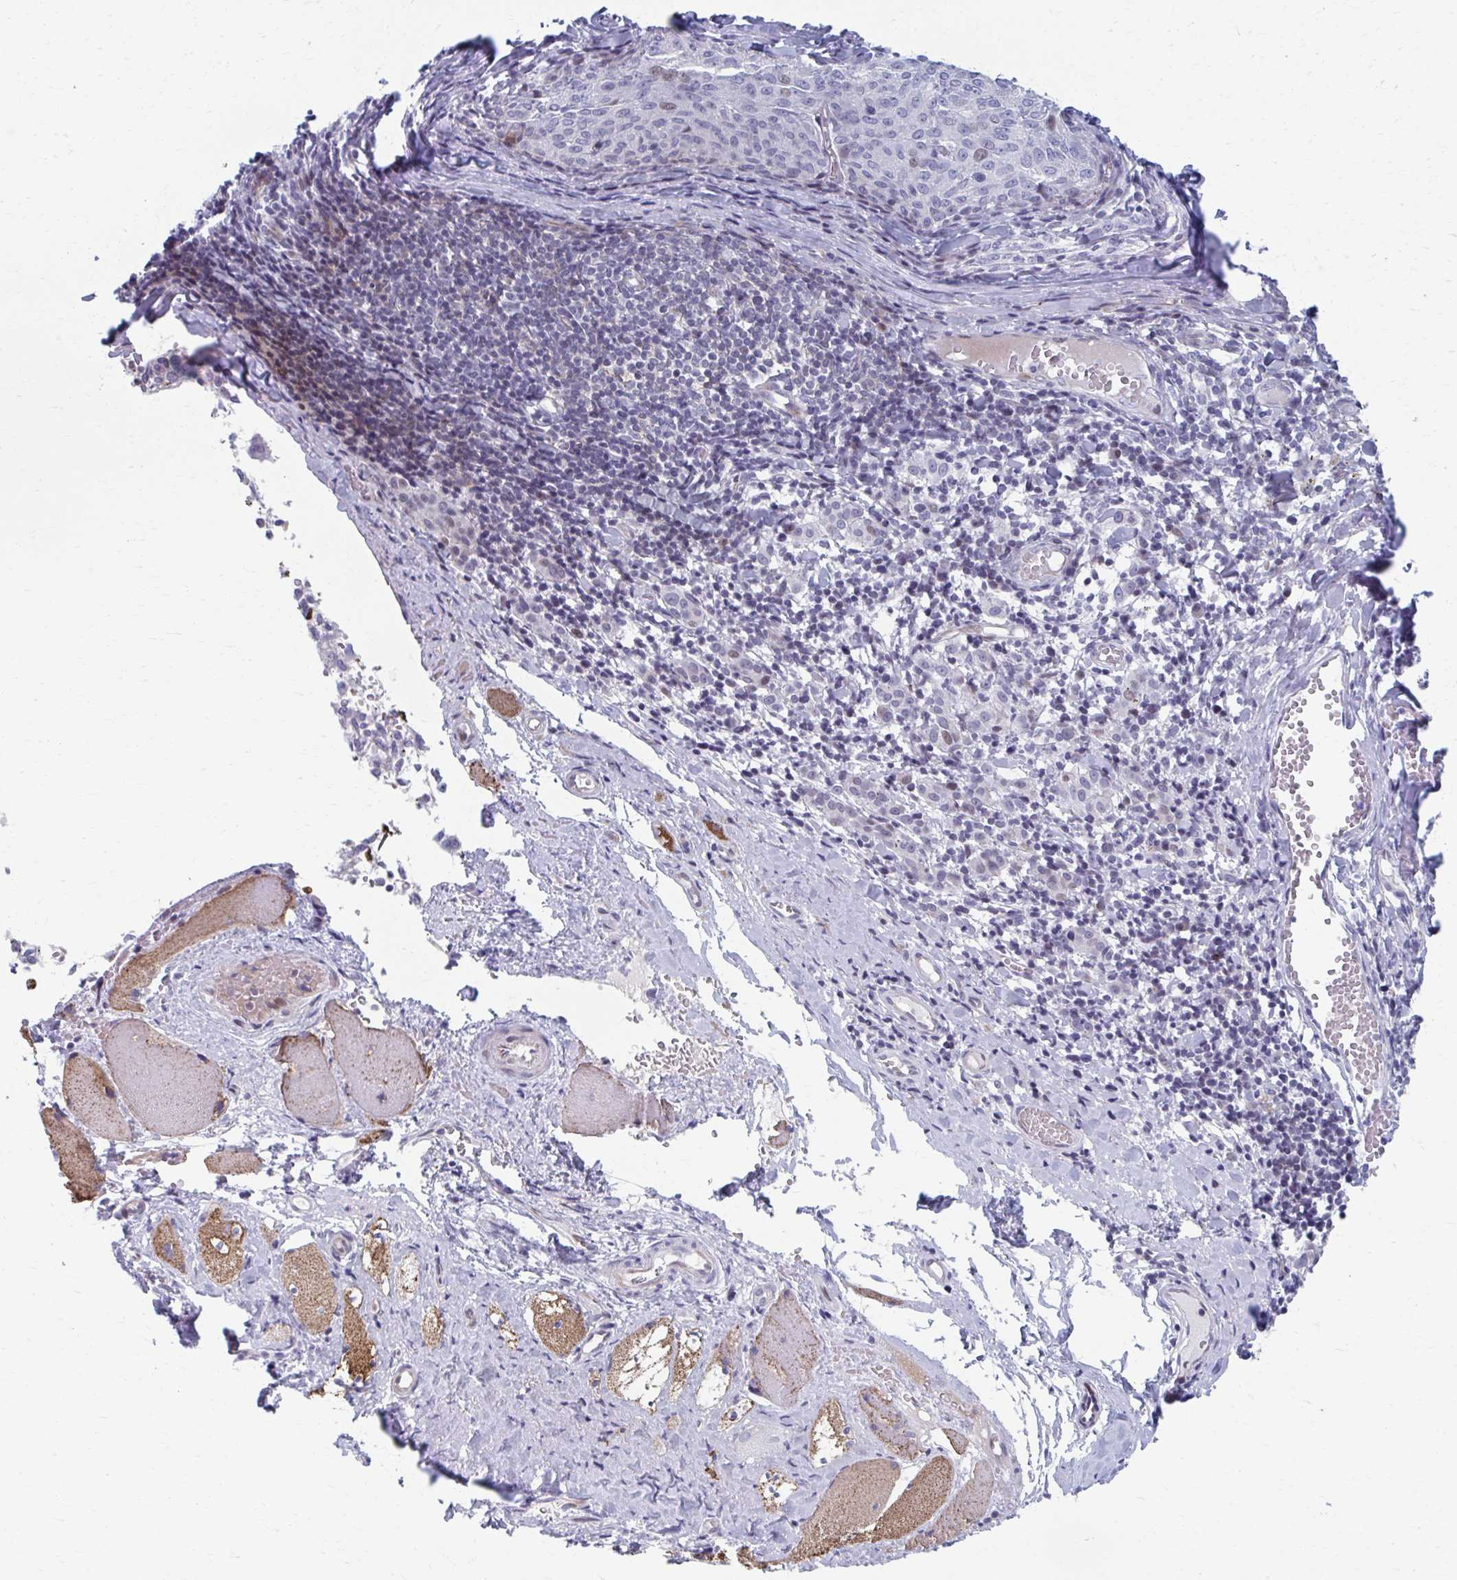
{"staining": {"intensity": "weak", "quantity": "<25%", "location": "nuclear"}, "tissue": "melanoma", "cell_type": "Tumor cells", "image_type": "cancer", "snomed": [{"axis": "morphology", "description": "Malignant melanoma, NOS"}, {"axis": "topography", "description": "Skin"}], "caption": "Malignant melanoma was stained to show a protein in brown. There is no significant expression in tumor cells.", "gene": "ABHD16B", "patient": {"sex": "female", "age": 72}}